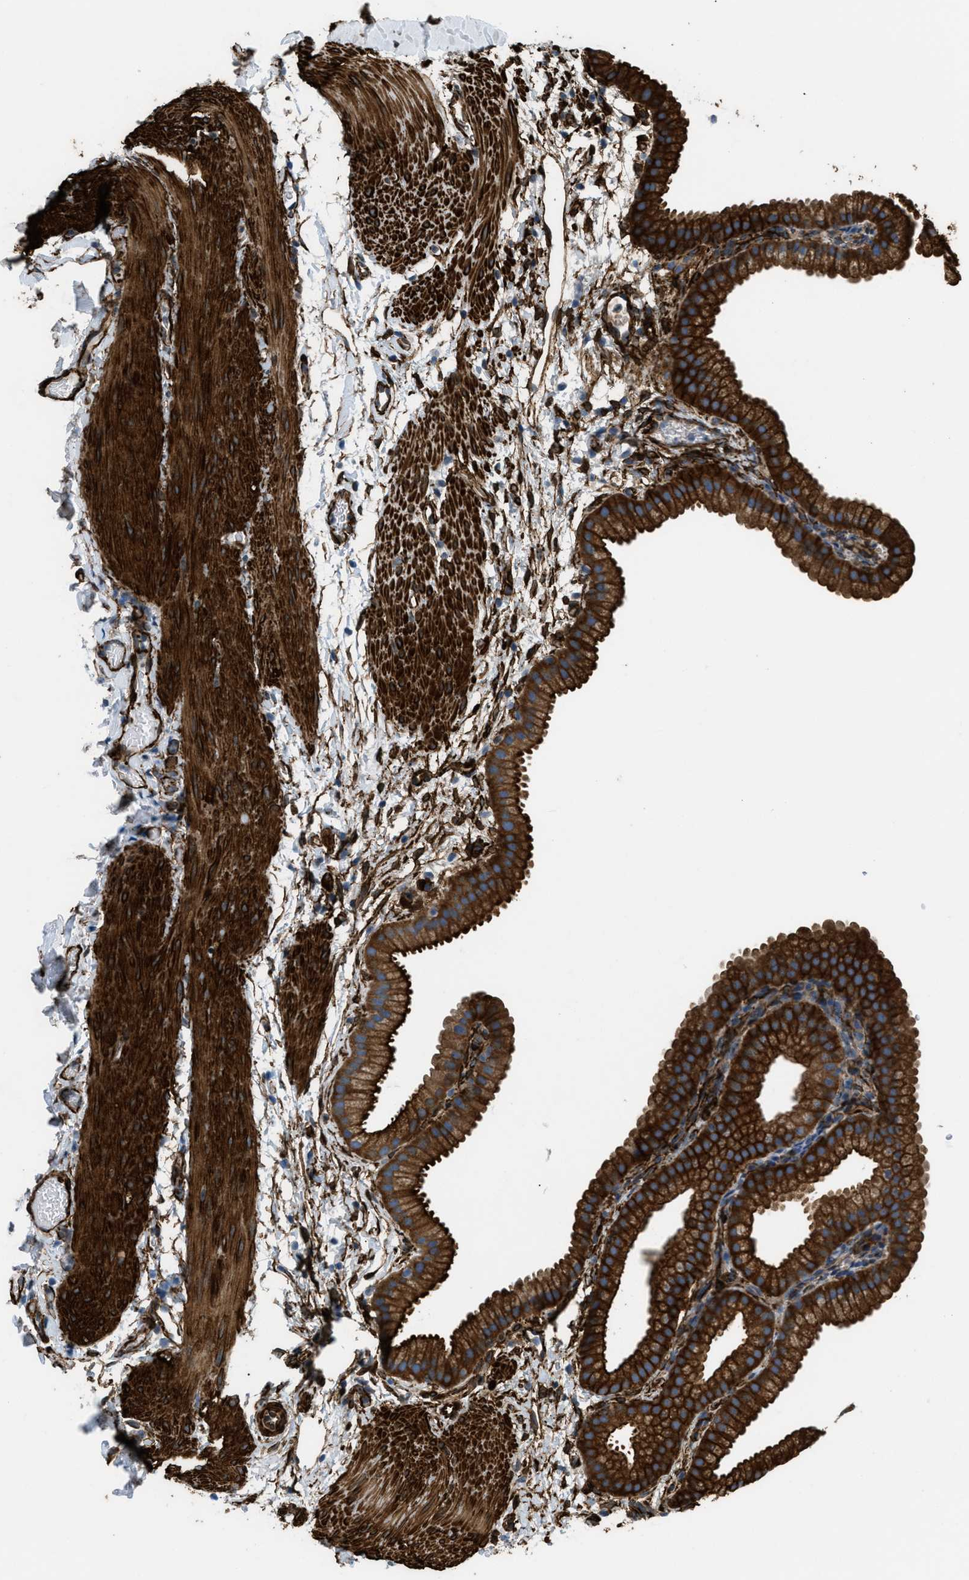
{"staining": {"intensity": "strong", "quantity": ">75%", "location": "cytoplasmic/membranous"}, "tissue": "gallbladder", "cell_type": "Glandular cells", "image_type": "normal", "snomed": [{"axis": "morphology", "description": "Normal tissue, NOS"}, {"axis": "topography", "description": "Gallbladder"}], "caption": "Protein staining exhibits strong cytoplasmic/membranous positivity in approximately >75% of glandular cells in normal gallbladder.", "gene": "CALD1", "patient": {"sex": "female", "age": 64}}